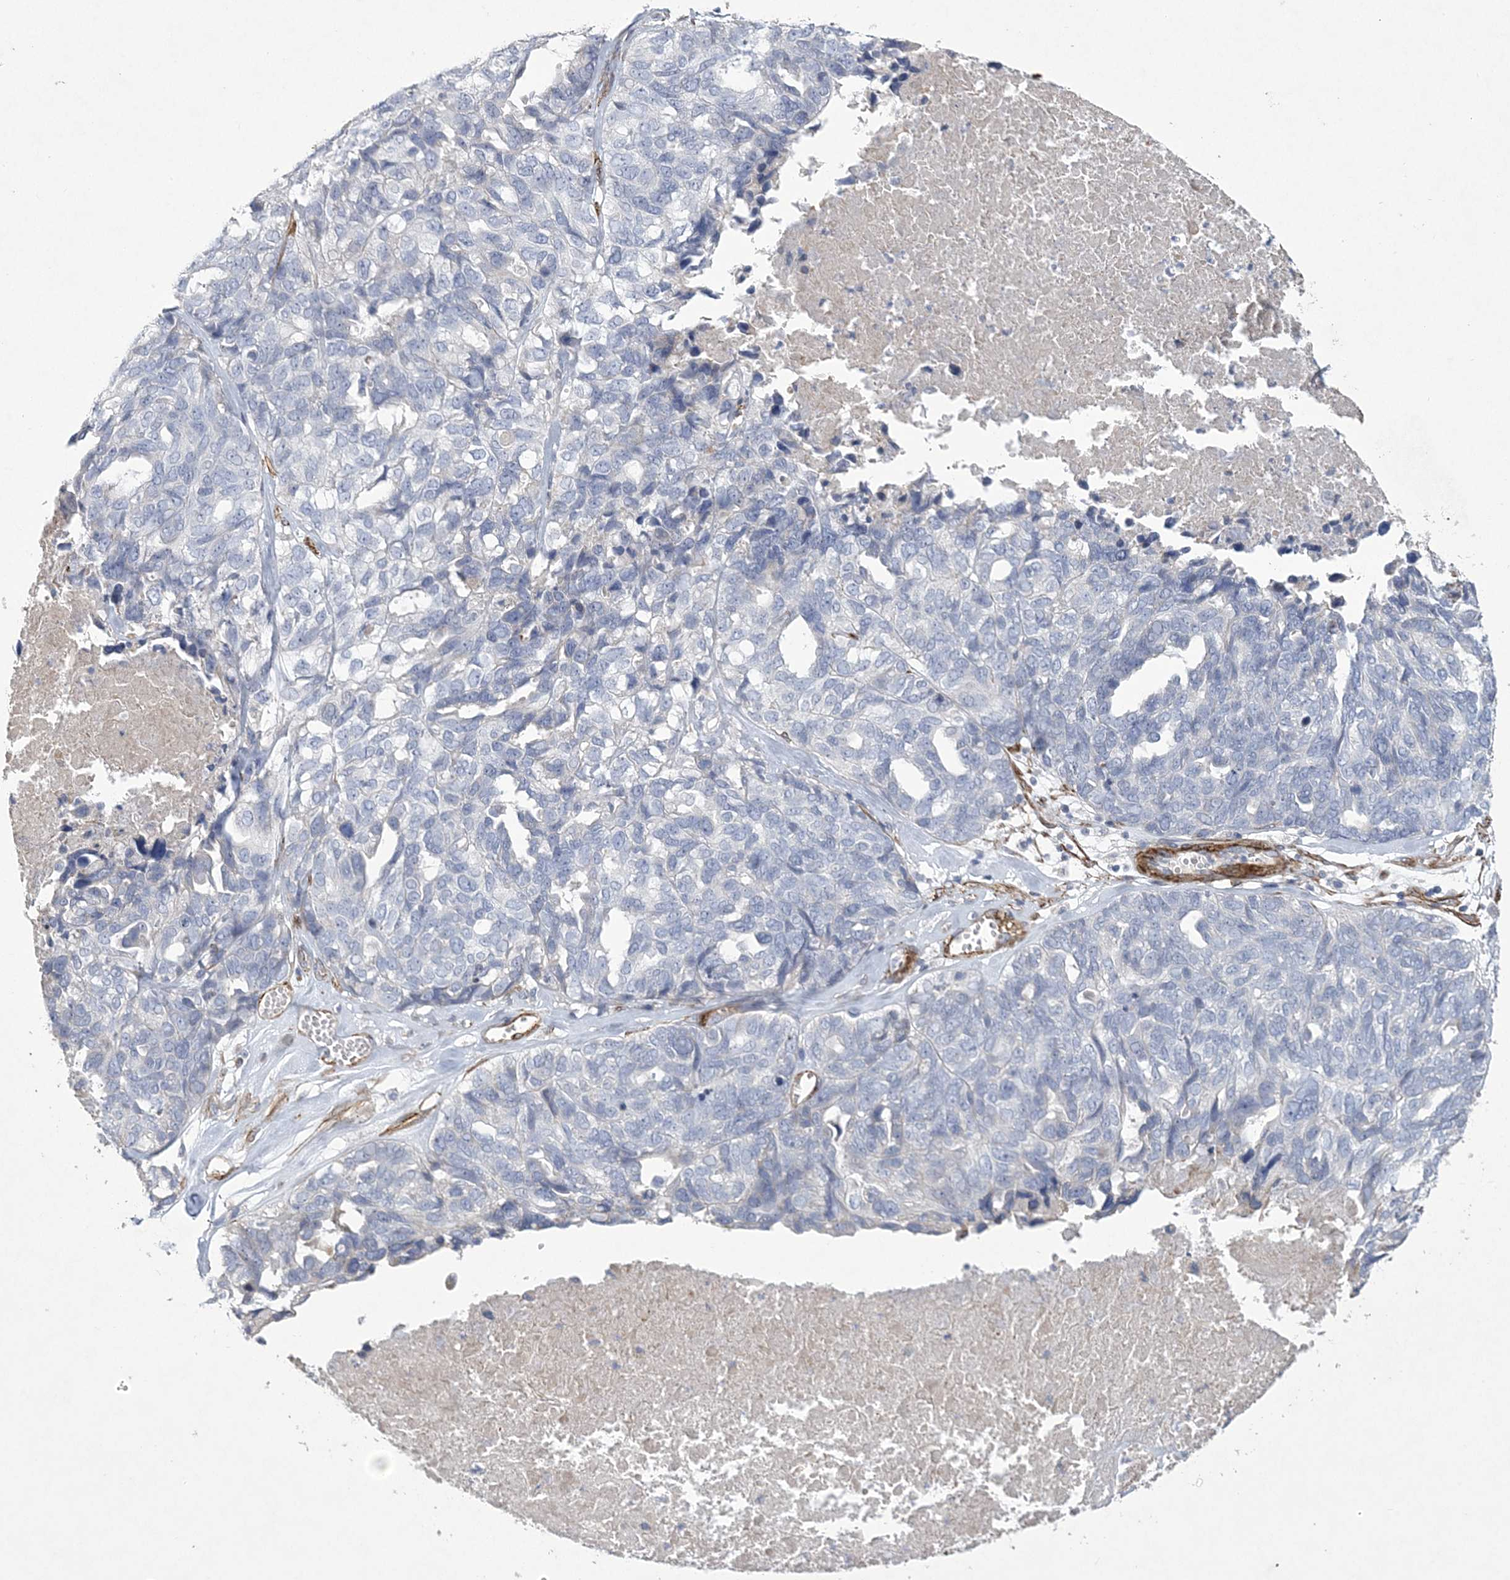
{"staining": {"intensity": "negative", "quantity": "none", "location": "none"}, "tissue": "ovarian cancer", "cell_type": "Tumor cells", "image_type": "cancer", "snomed": [{"axis": "morphology", "description": "Cystadenocarcinoma, serous, NOS"}, {"axis": "topography", "description": "Ovary"}], "caption": "Serous cystadenocarcinoma (ovarian) was stained to show a protein in brown. There is no significant expression in tumor cells.", "gene": "ARSJ", "patient": {"sex": "female", "age": 79}}